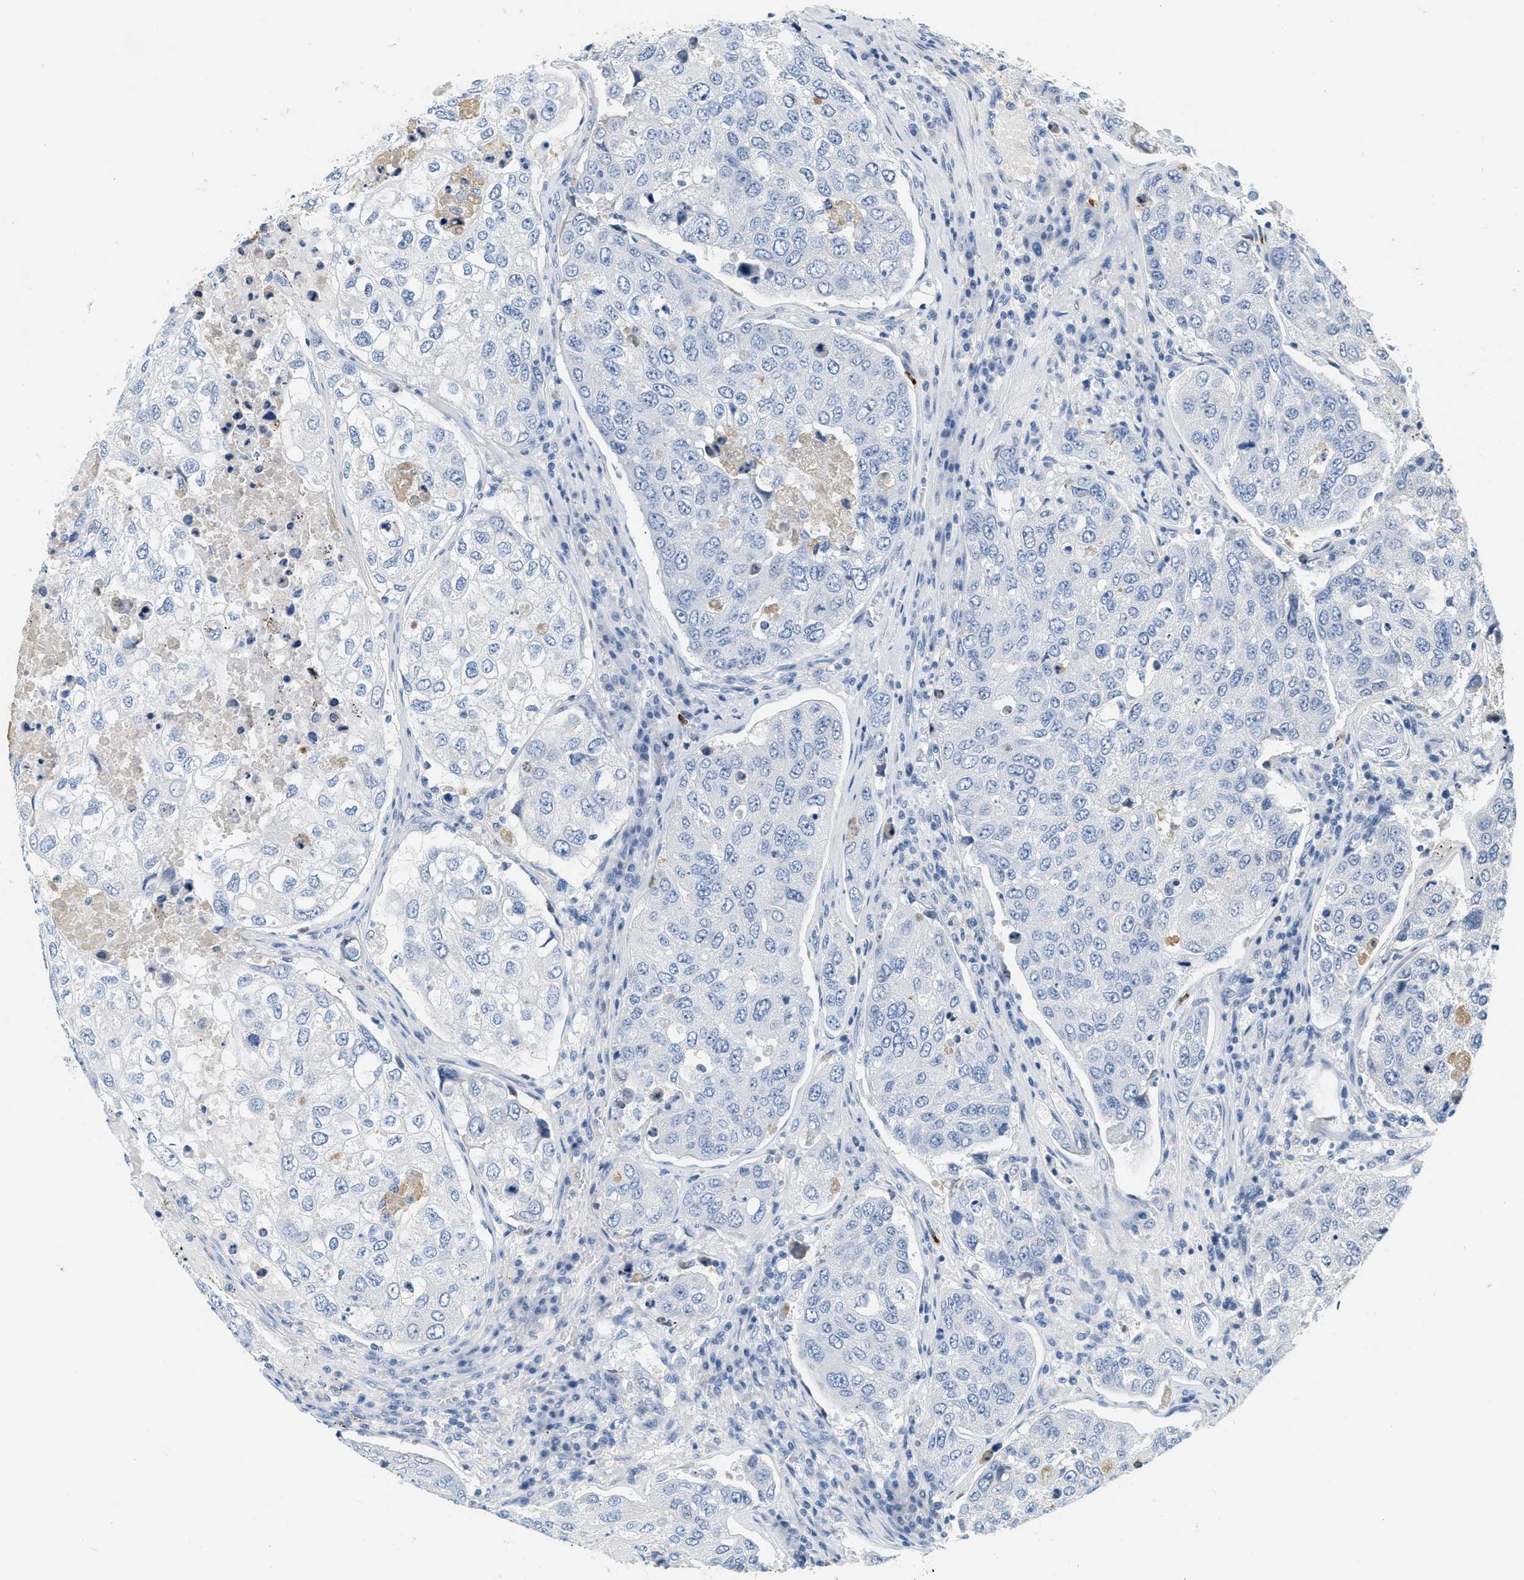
{"staining": {"intensity": "negative", "quantity": "none", "location": "none"}, "tissue": "urothelial cancer", "cell_type": "Tumor cells", "image_type": "cancer", "snomed": [{"axis": "morphology", "description": "Urothelial carcinoma, High grade"}, {"axis": "topography", "description": "Lymph node"}, {"axis": "topography", "description": "Urinary bladder"}], "caption": "Tumor cells are negative for protein expression in human urothelial cancer.", "gene": "LCN2", "patient": {"sex": "male", "age": 51}}